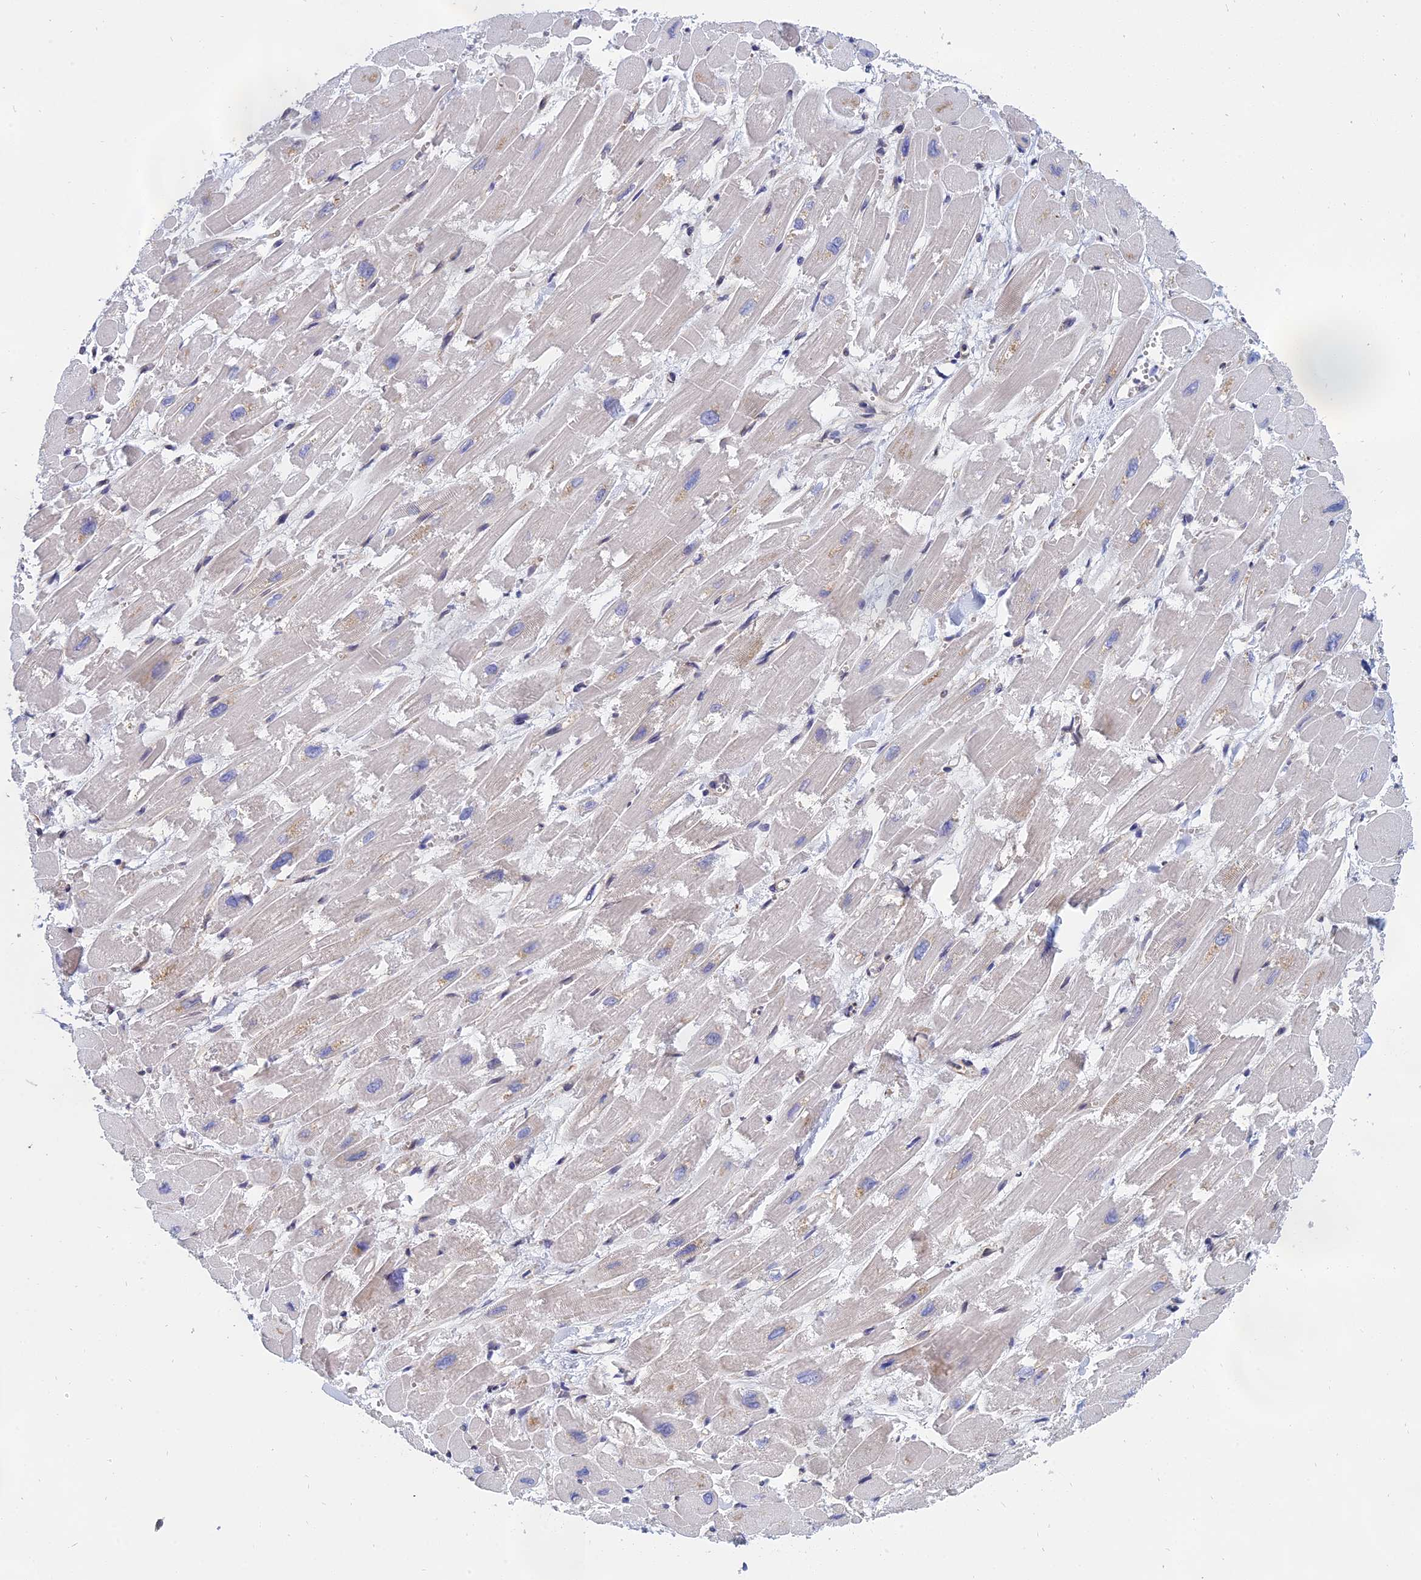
{"staining": {"intensity": "negative", "quantity": "none", "location": "none"}, "tissue": "heart muscle", "cell_type": "Cardiomyocytes", "image_type": "normal", "snomed": [{"axis": "morphology", "description": "Normal tissue, NOS"}, {"axis": "topography", "description": "Heart"}], "caption": "Immunohistochemistry (IHC) photomicrograph of benign heart muscle stained for a protein (brown), which demonstrates no expression in cardiomyocytes.", "gene": "NAA10", "patient": {"sex": "male", "age": 54}}